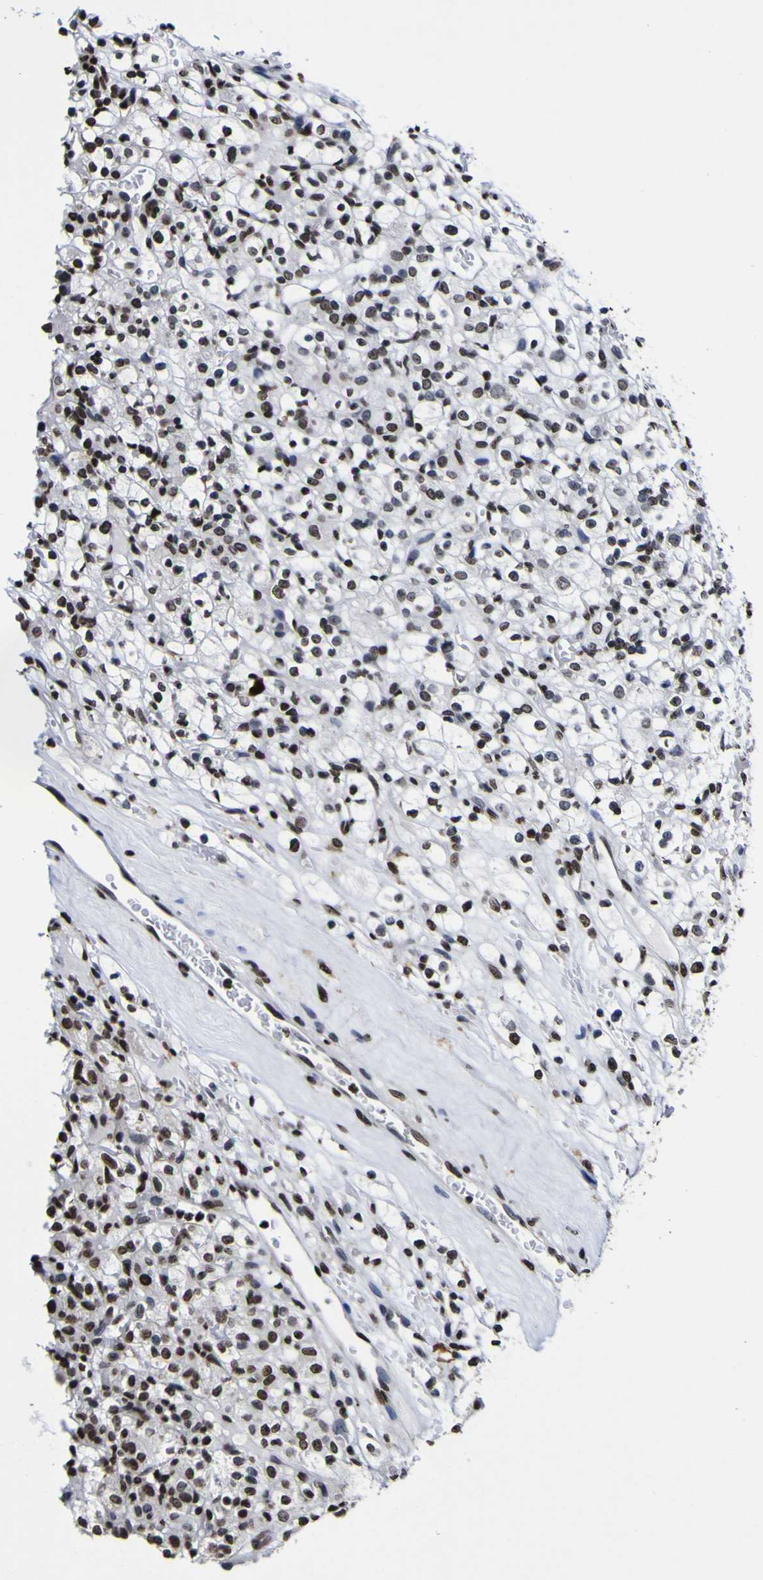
{"staining": {"intensity": "strong", "quantity": "25%-75%", "location": "nuclear"}, "tissue": "renal cancer", "cell_type": "Tumor cells", "image_type": "cancer", "snomed": [{"axis": "morphology", "description": "Normal tissue, NOS"}, {"axis": "morphology", "description": "Adenocarcinoma, NOS"}, {"axis": "topography", "description": "Kidney"}], "caption": "DAB immunohistochemical staining of renal cancer (adenocarcinoma) displays strong nuclear protein positivity in about 25%-75% of tumor cells.", "gene": "PIAS1", "patient": {"sex": "female", "age": 72}}